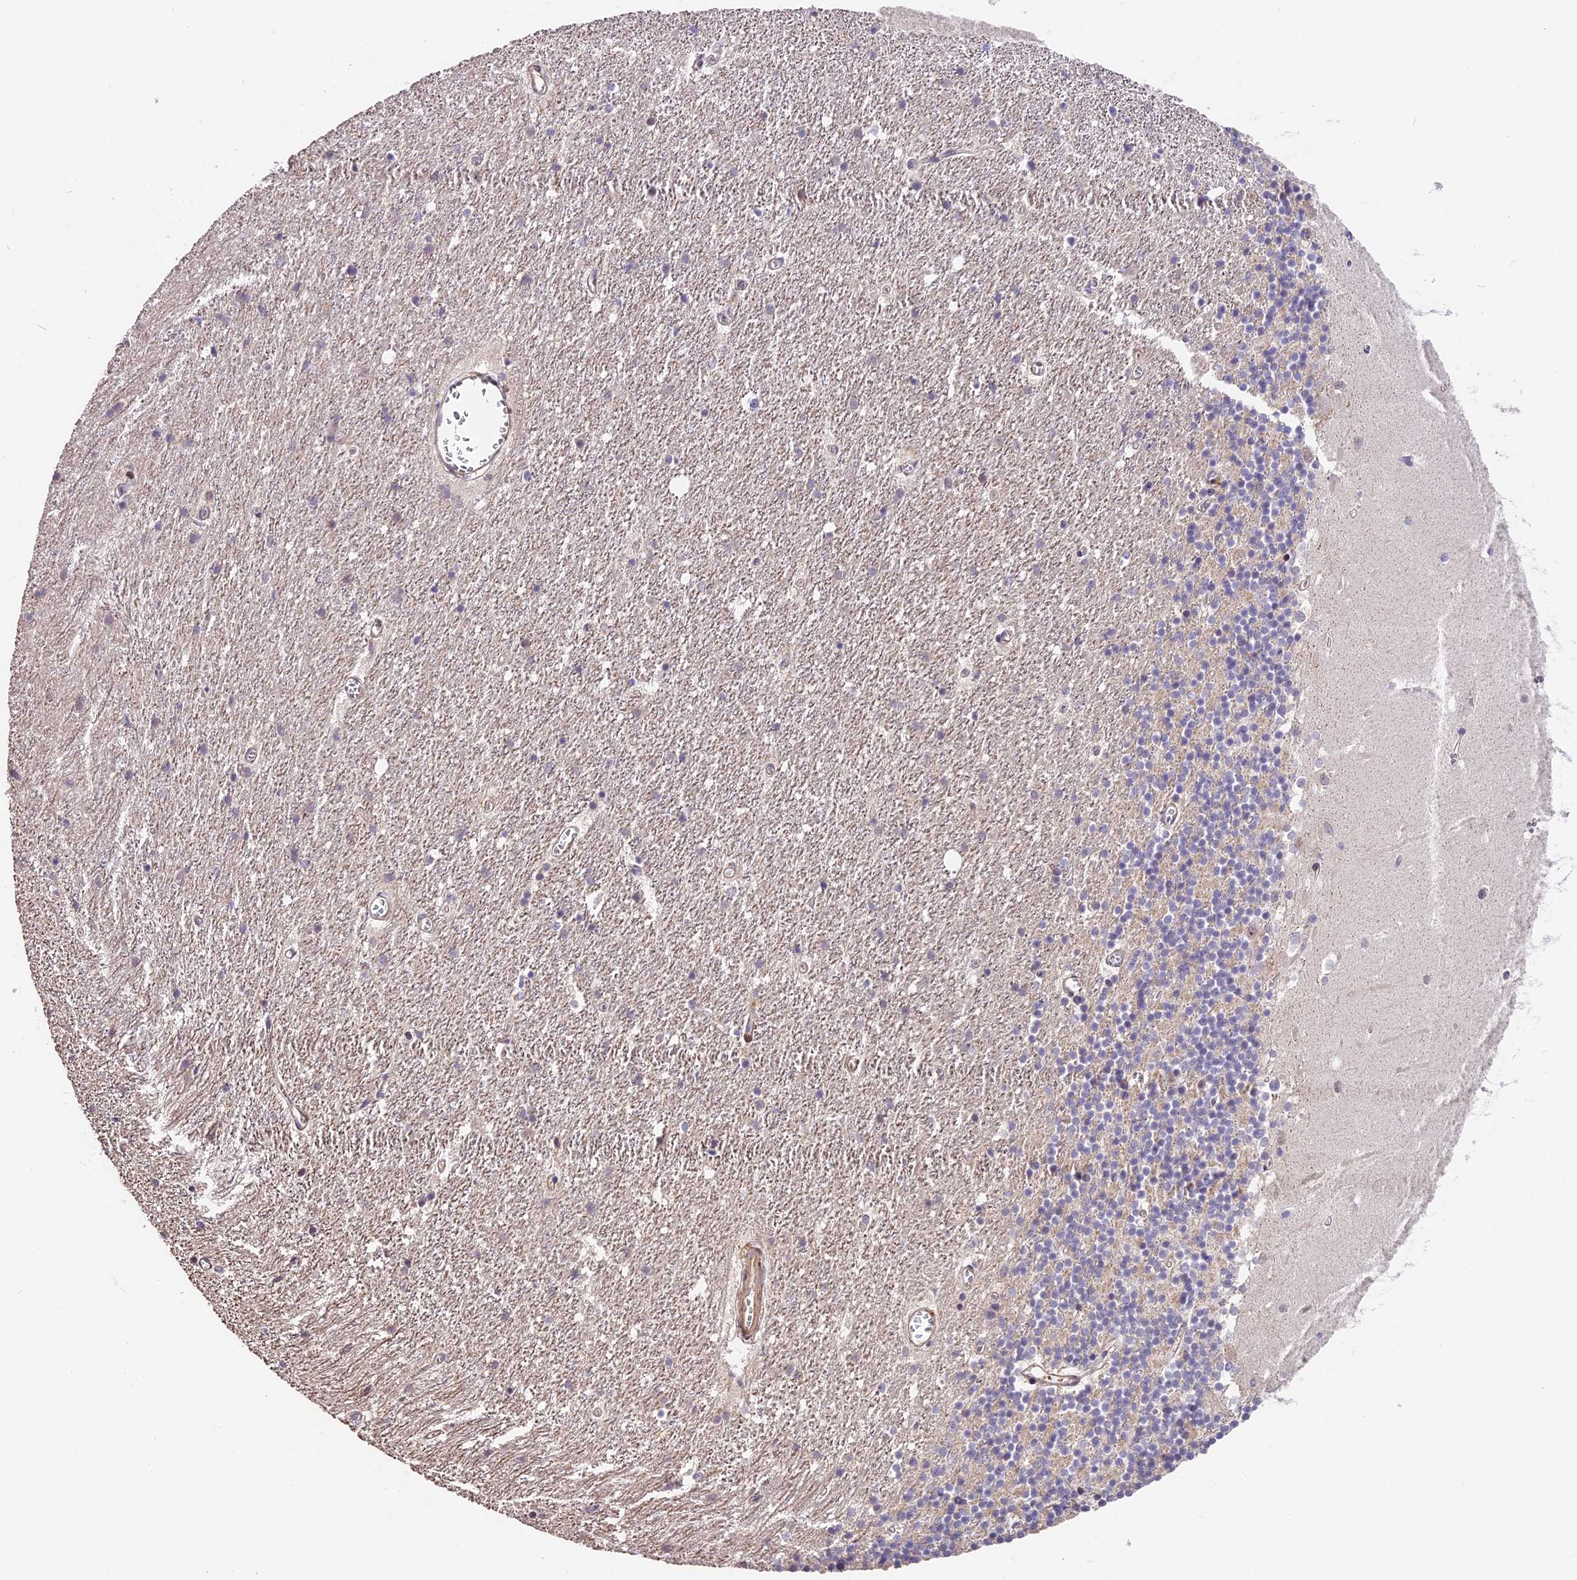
{"staining": {"intensity": "negative", "quantity": "none", "location": "none"}, "tissue": "cerebellum", "cell_type": "Cells in granular layer", "image_type": "normal", "snomed": [{"axis": "morphology", "description": "Normal tissue, NOS"}, {"axis": "topography", "description": "Cerebellum"}], "caption": "Immunohistochemistry (IHC) image of benign human cerebellum stained for a protein (brown), which displays no staining in cells in granular layer.", "gene": "ARHGAP17", "patient": {"sex": "male", "age": 54}}